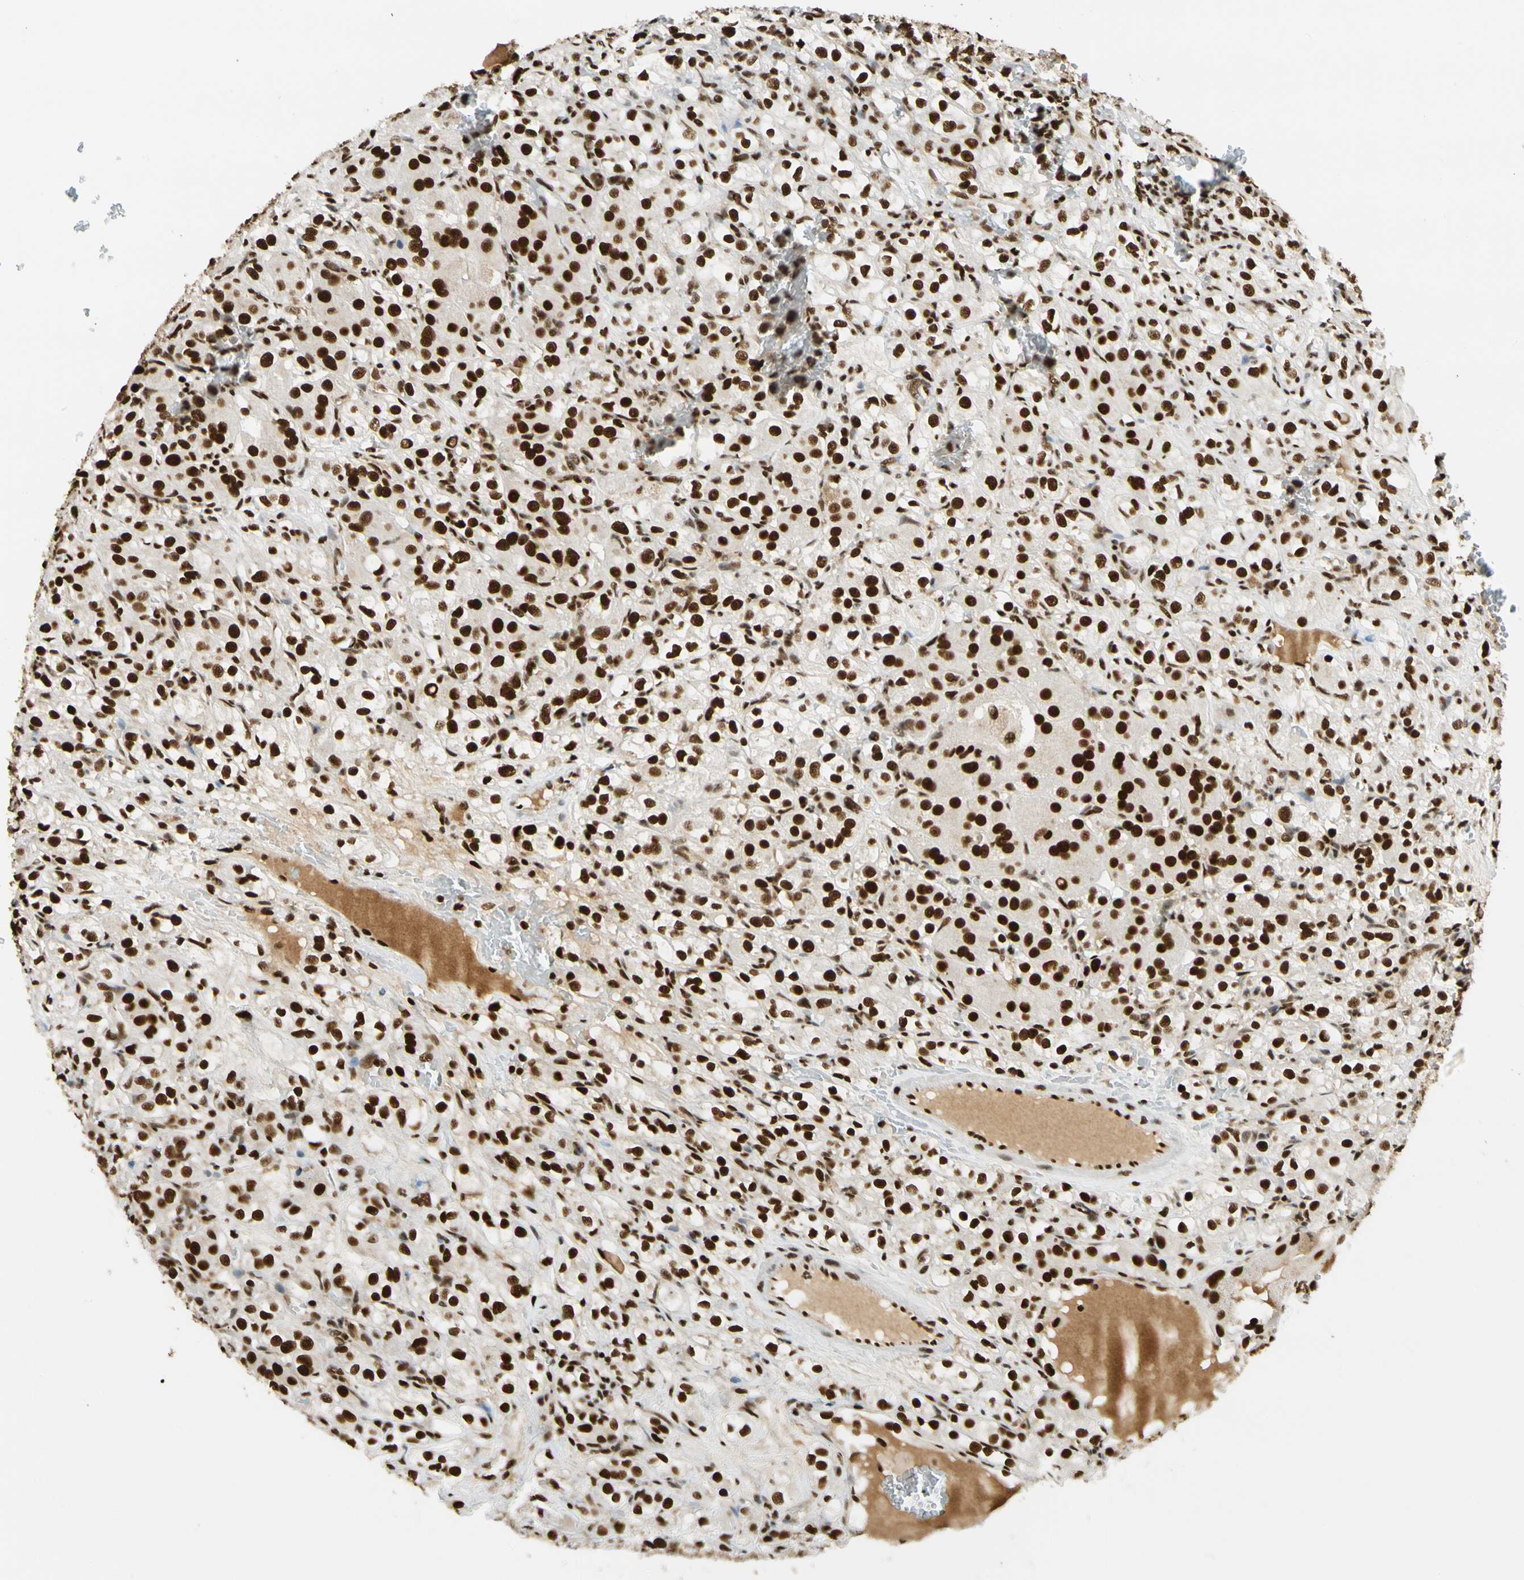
{"staining": {"intensity": "strong", "quantity": ">75%", "location": "nuclear"}, "tissue": "renal cancer", "cell_type": "Tumor cells", "image_type": "cancer", "snomed": [{"axis": "morphology", "description": "Normal tissue, NOS"}, {"axis": "morphology", "description": "Adenocarcinoma, NOS"}, {"axis": "topography", "description": "Kidney"}], "caption": "Immunohistochemistry (IHC) (DAB) staining of human renal cancer demonstrates strong nuclear protein staining in approximately >75% of tumor cells. The staining was performed using DAB to visualize the protein expression in brown, while the nuclei were stained in blue with hematoxylin (Magnification: 20x).", "gene": "CDK12", "patient": {"sex": "male", "age": 61}}